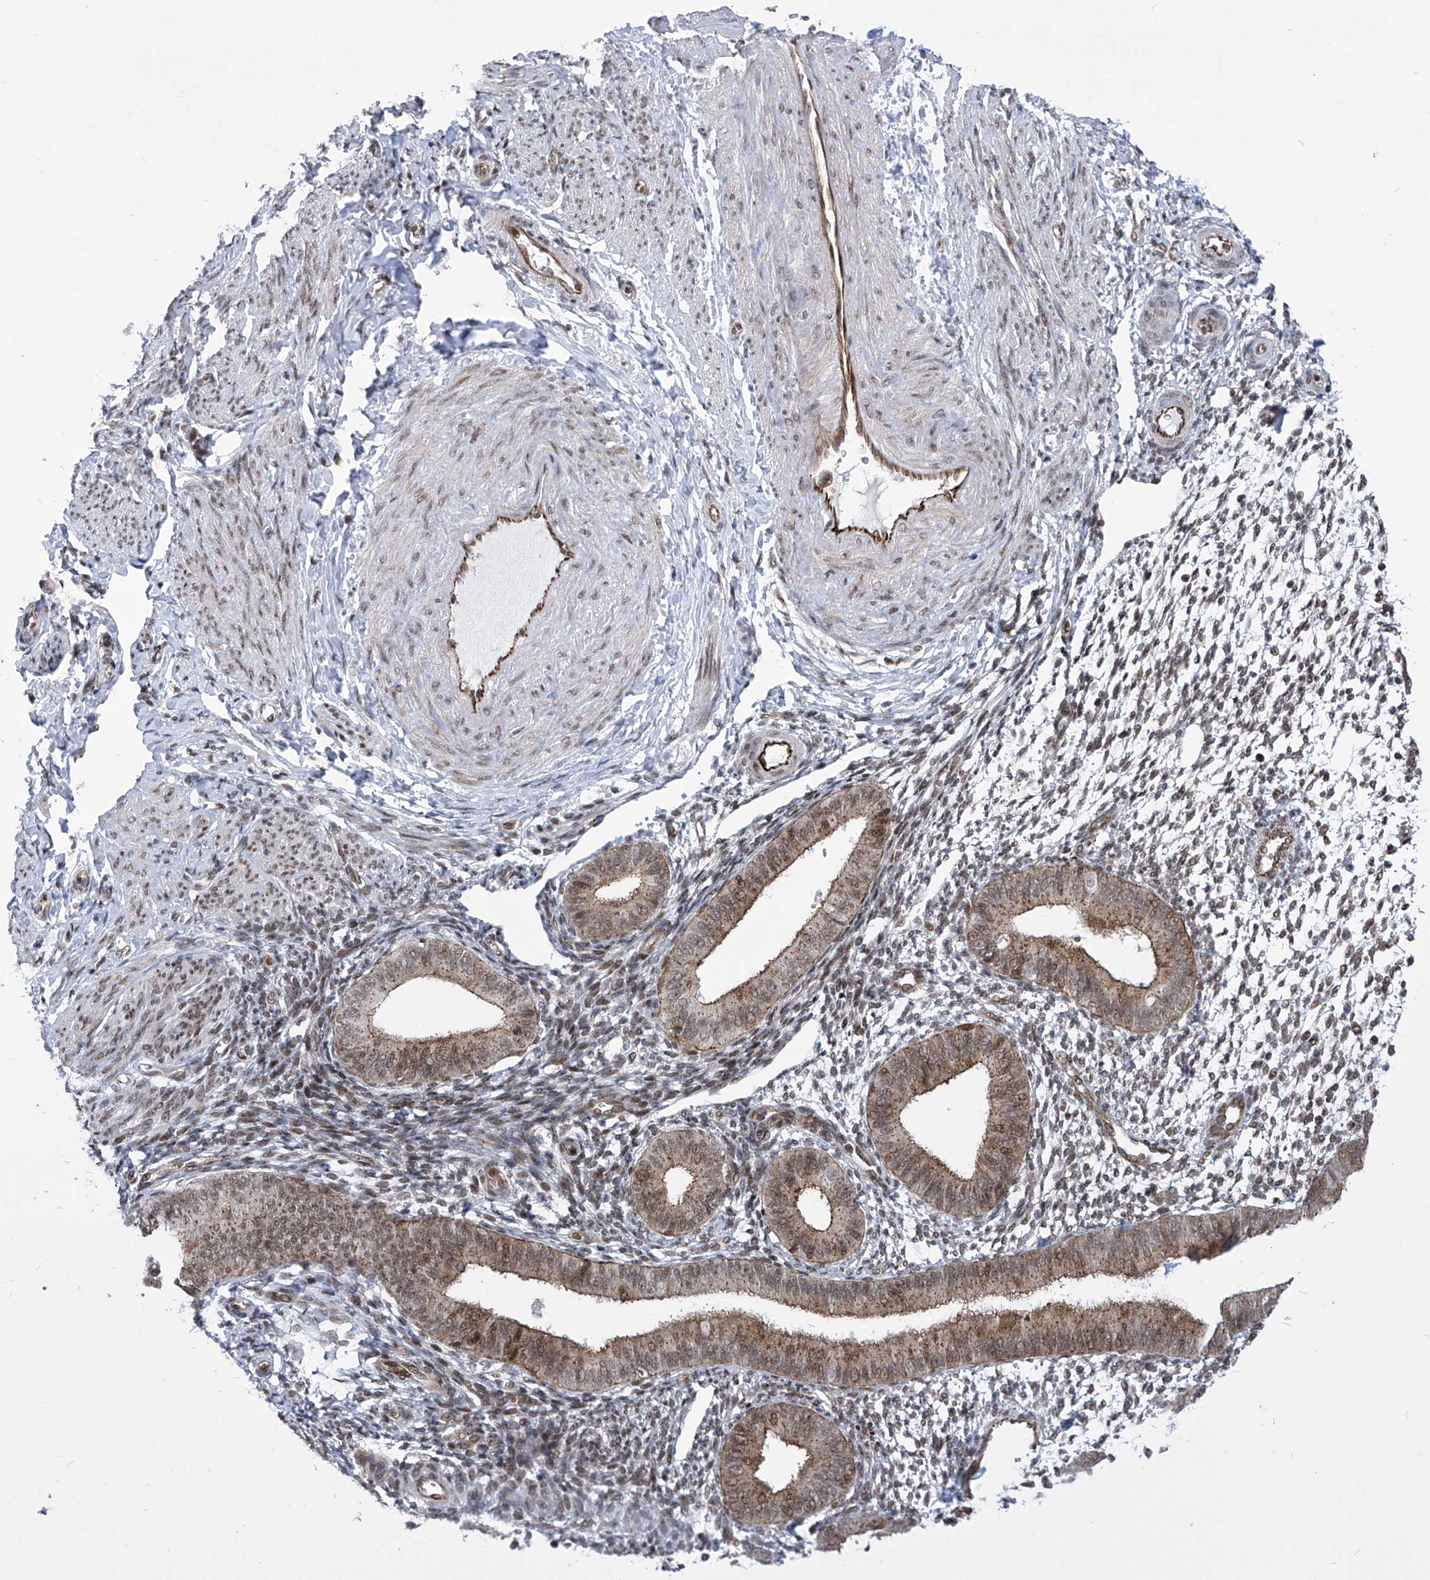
{"staining": {"intensity": "weak", "quantity": "25%-75%", "location": "nuclear"}, "tissue": "endometrium", "cell_type": "Cells in endometrial stroma", "image_type": "normal", "snomed": [{"axis": "morphology", "description": "Normal tissue, NOS"}, {"axis": "topography", "description": "Uterus"}, {"axis": "topography", "description": "Endometrium"}], "caption": "Endometrium was stained to show a protein in brown. There is low levels of weak nuclear staining in approximately 25%-75% of cells in endometrial stroma. (DAB (3,3'-diaminobenzidine) IHC with brightfield microscopy, high magnification).", "gene": "CEP290", "patient": {"sex": "female", "age": 48}}